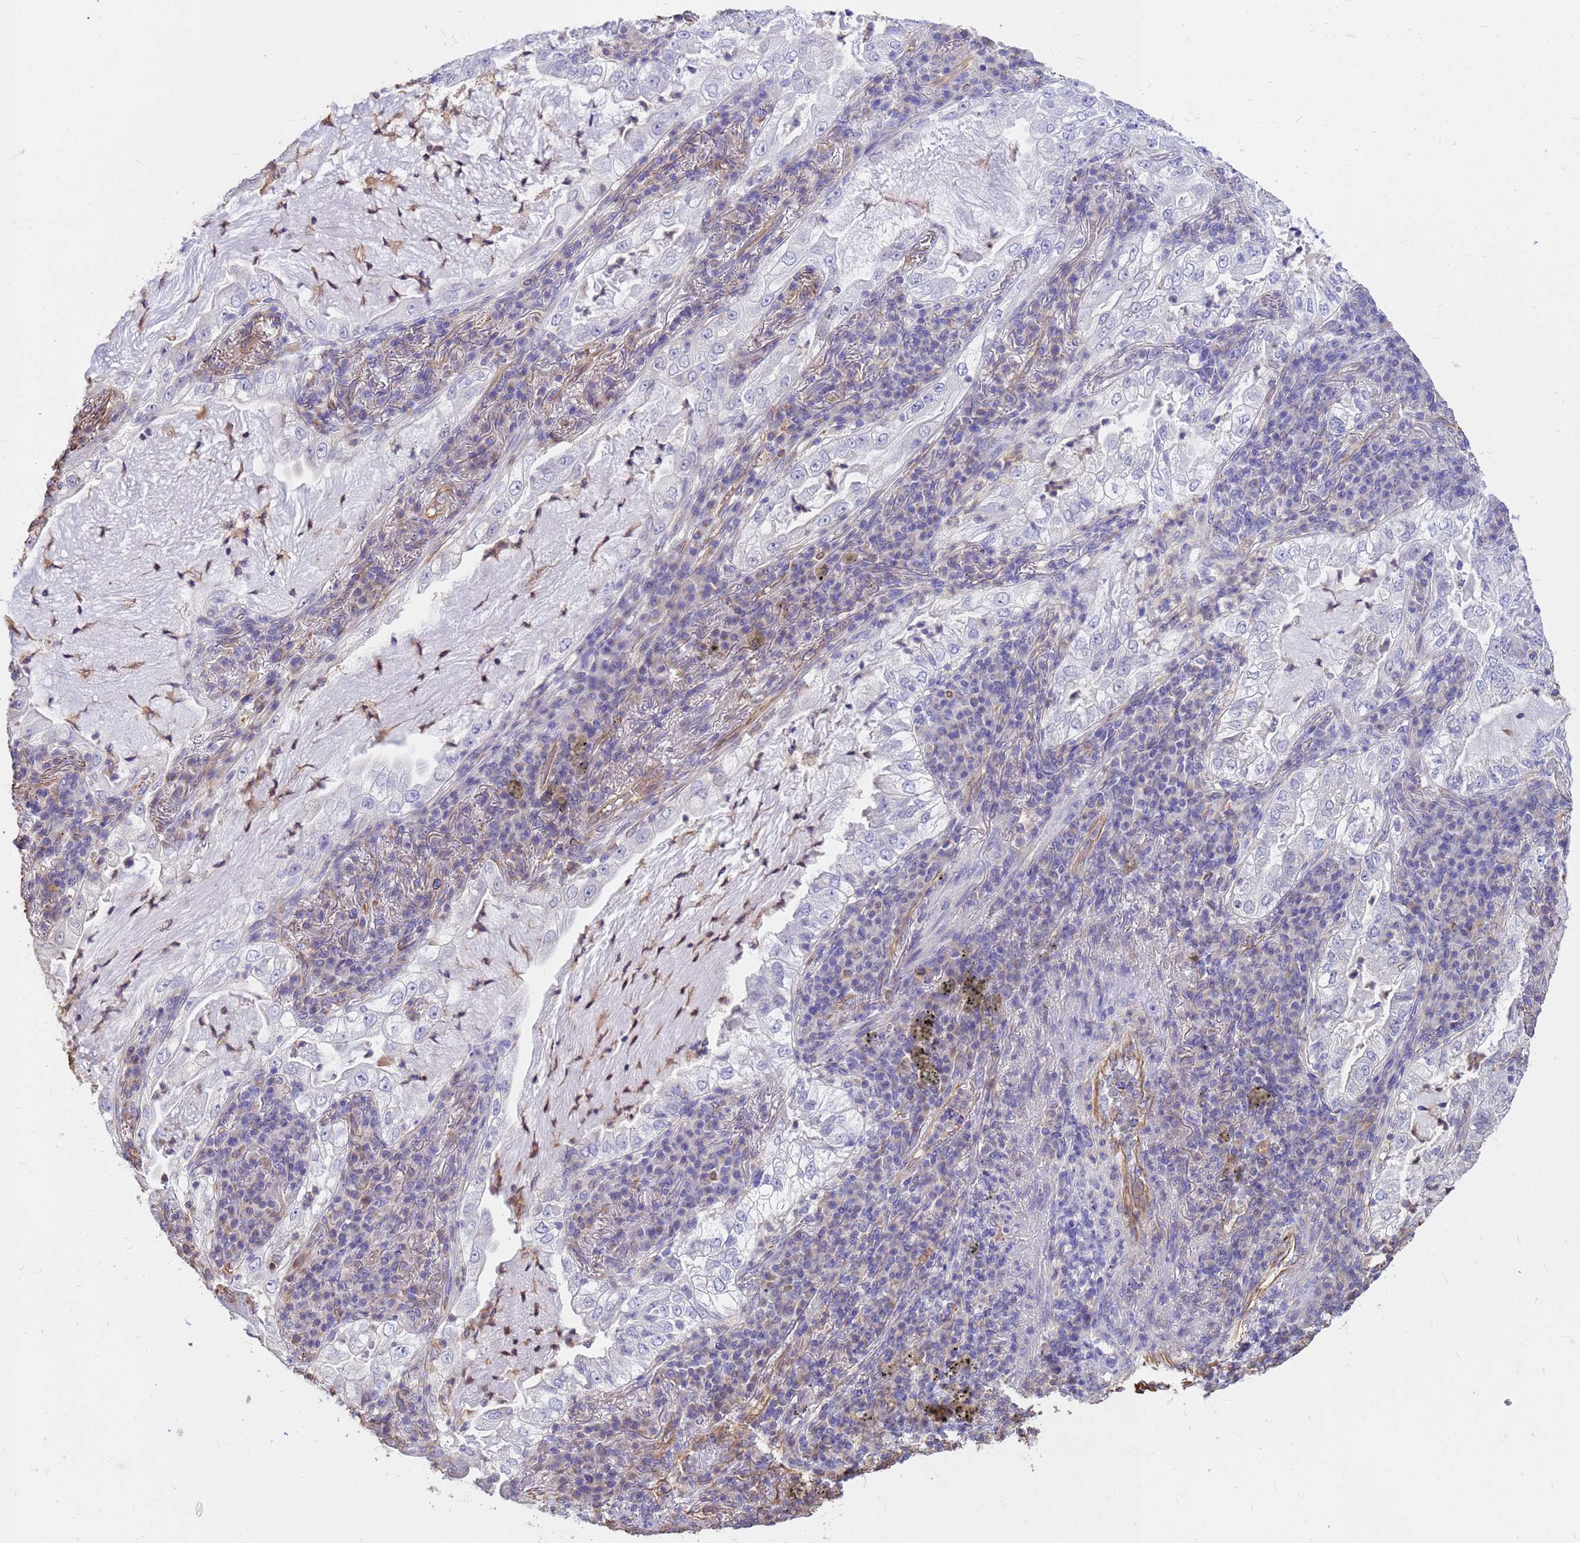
{"staining": {"intensity": "negative", "quantity": "none", "location": "none"}, "tissue": "lung cancer", "cell_type": "Tumor cells", "image_type": "cancer", "snomed": [{"axis": "morphology", "description": "Adenocarcinoma, NOS"}, {"axis": "topography", "description": "Lung"}], "caption": "This is a photomicrograph of immunohistochemistry (IHC) staining of adenocarcinoma (lung), which shows no expression in tumor cells. (DAB IHC visualized using brightfield microscopy, high magnification).", "gene": "TCEAL3", "patient": {"sex": "female", "age": 73}}